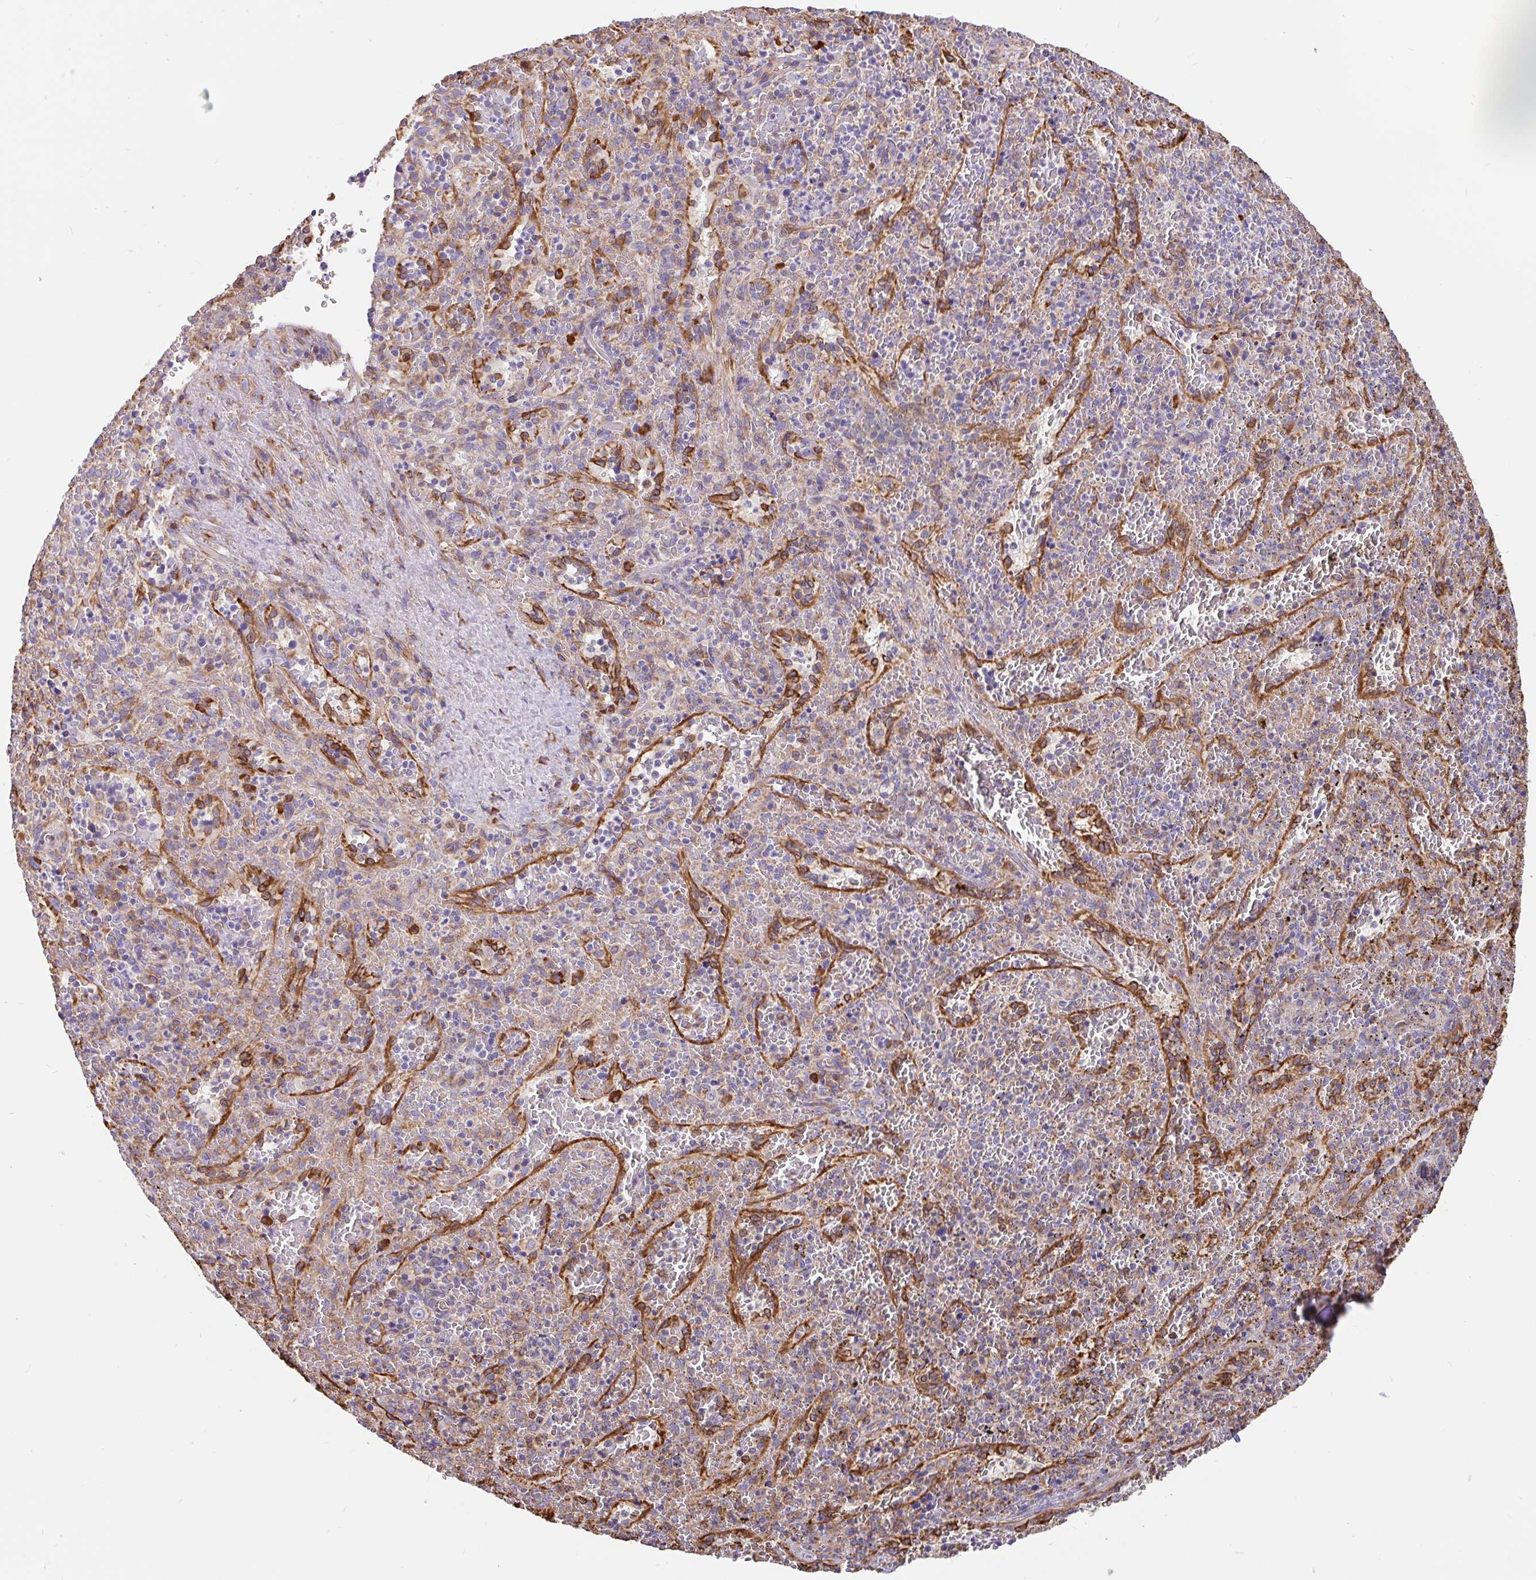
{"staining": {"intensity": "negative", "quantity": "none", "location": "none"}, "tissue": "spleen", "cell_type": "Cells in red pulp", "image_type": "normal", "snomed": [{"axis": "morphology", "description": "Normal tissue, NOS"}, {"axis": "topography", "description": "Spleen"}], "caption": "IHC image of normal spleen stained for a protein (brown), which exhibits no expression in cells in red pulp.", "gene": "EML5", "patient": {"sex": "female", "age": 50}}